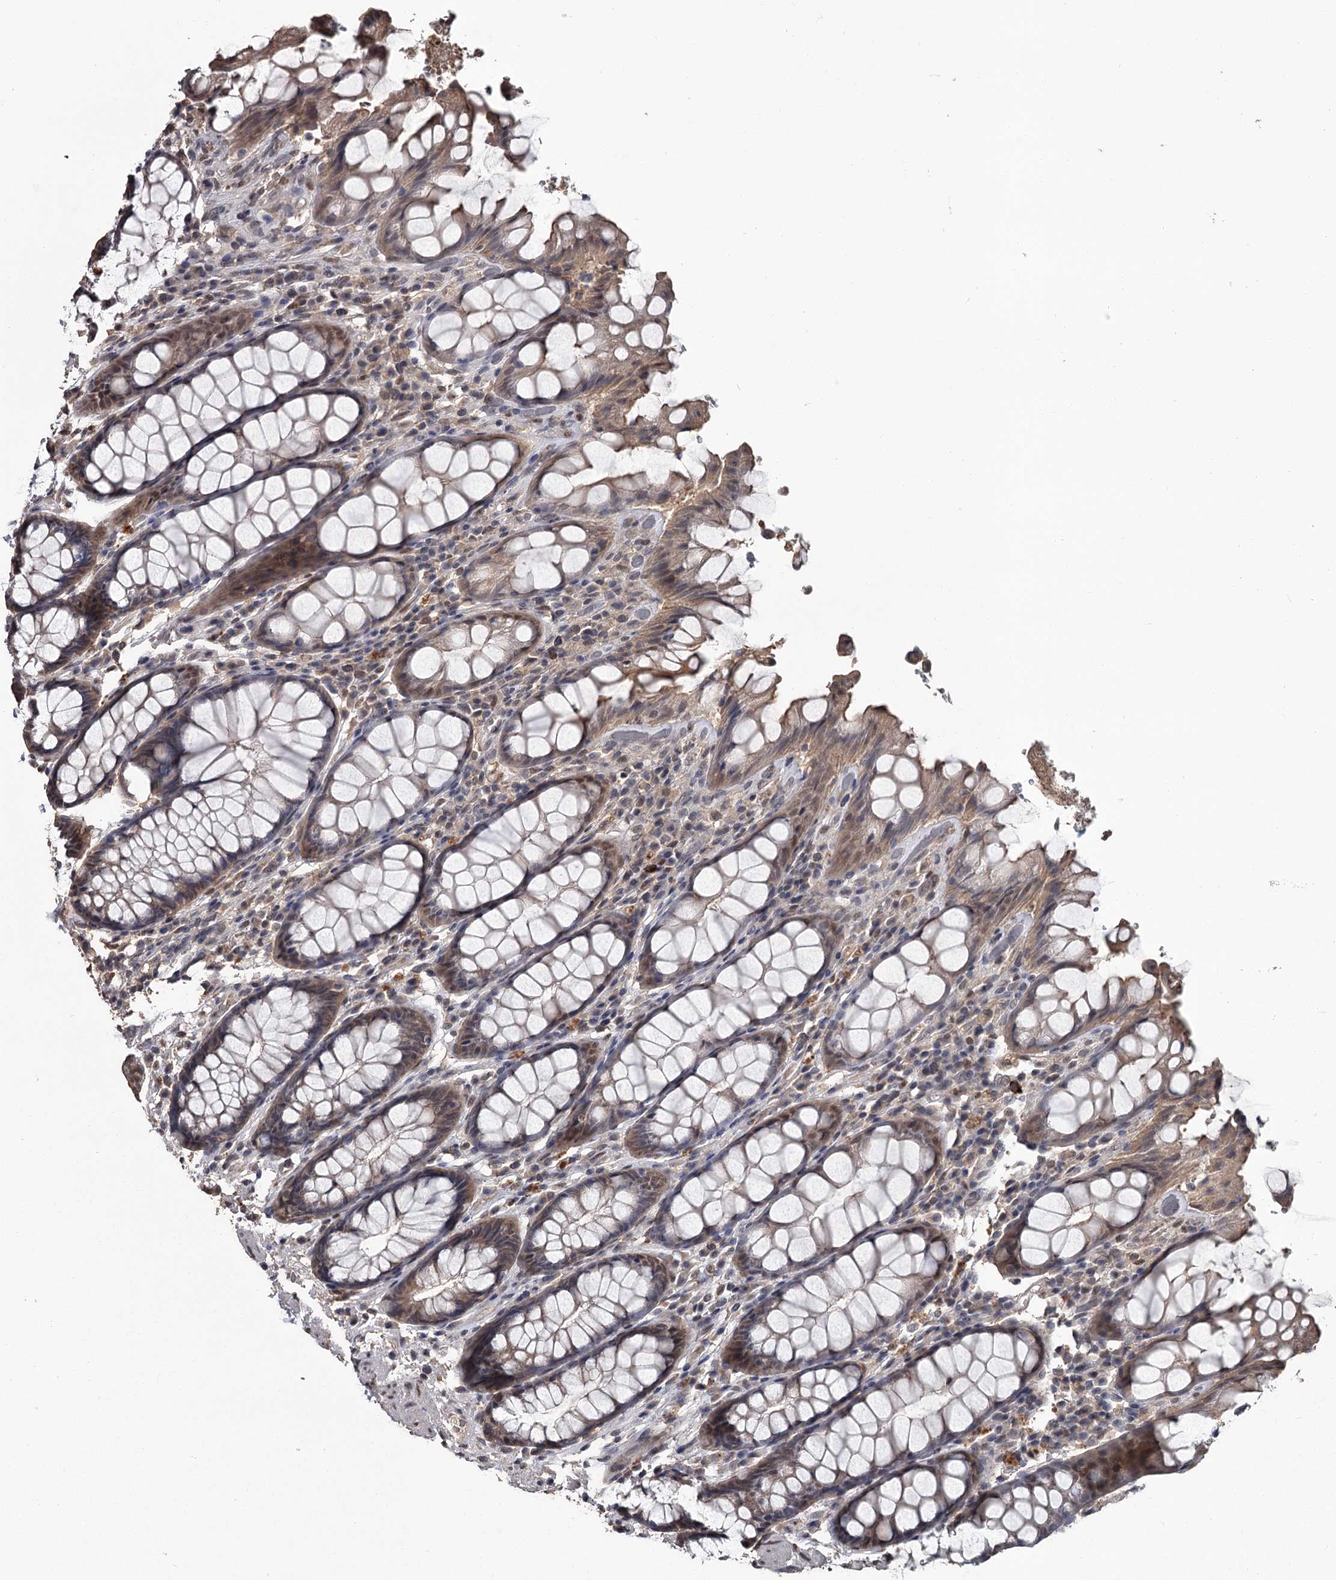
{"staining": {"intensity": "moderate", "quantity": ">75%", "location": "cytoplasmic/membranous,nuclear"}, "tissue": "rectum", "cell_type": "Glandular cells", "image_type": "normal", "snomed": [{"axis": "morphology", "description": "Normal tissue, NOS"}, {"axis": "topography", "description": "Rectum"}], "caption": "Protein expression analysis of benign human rectum reveals moderate cytoplasmic/membranous,nuclear expression in approximately >75% of glandular cells. (brown staining indicates protein expression, while blue staining denotes nuclei).", "gene": "PRPF40B", "patient": {"sex": "male", "age": 64}}